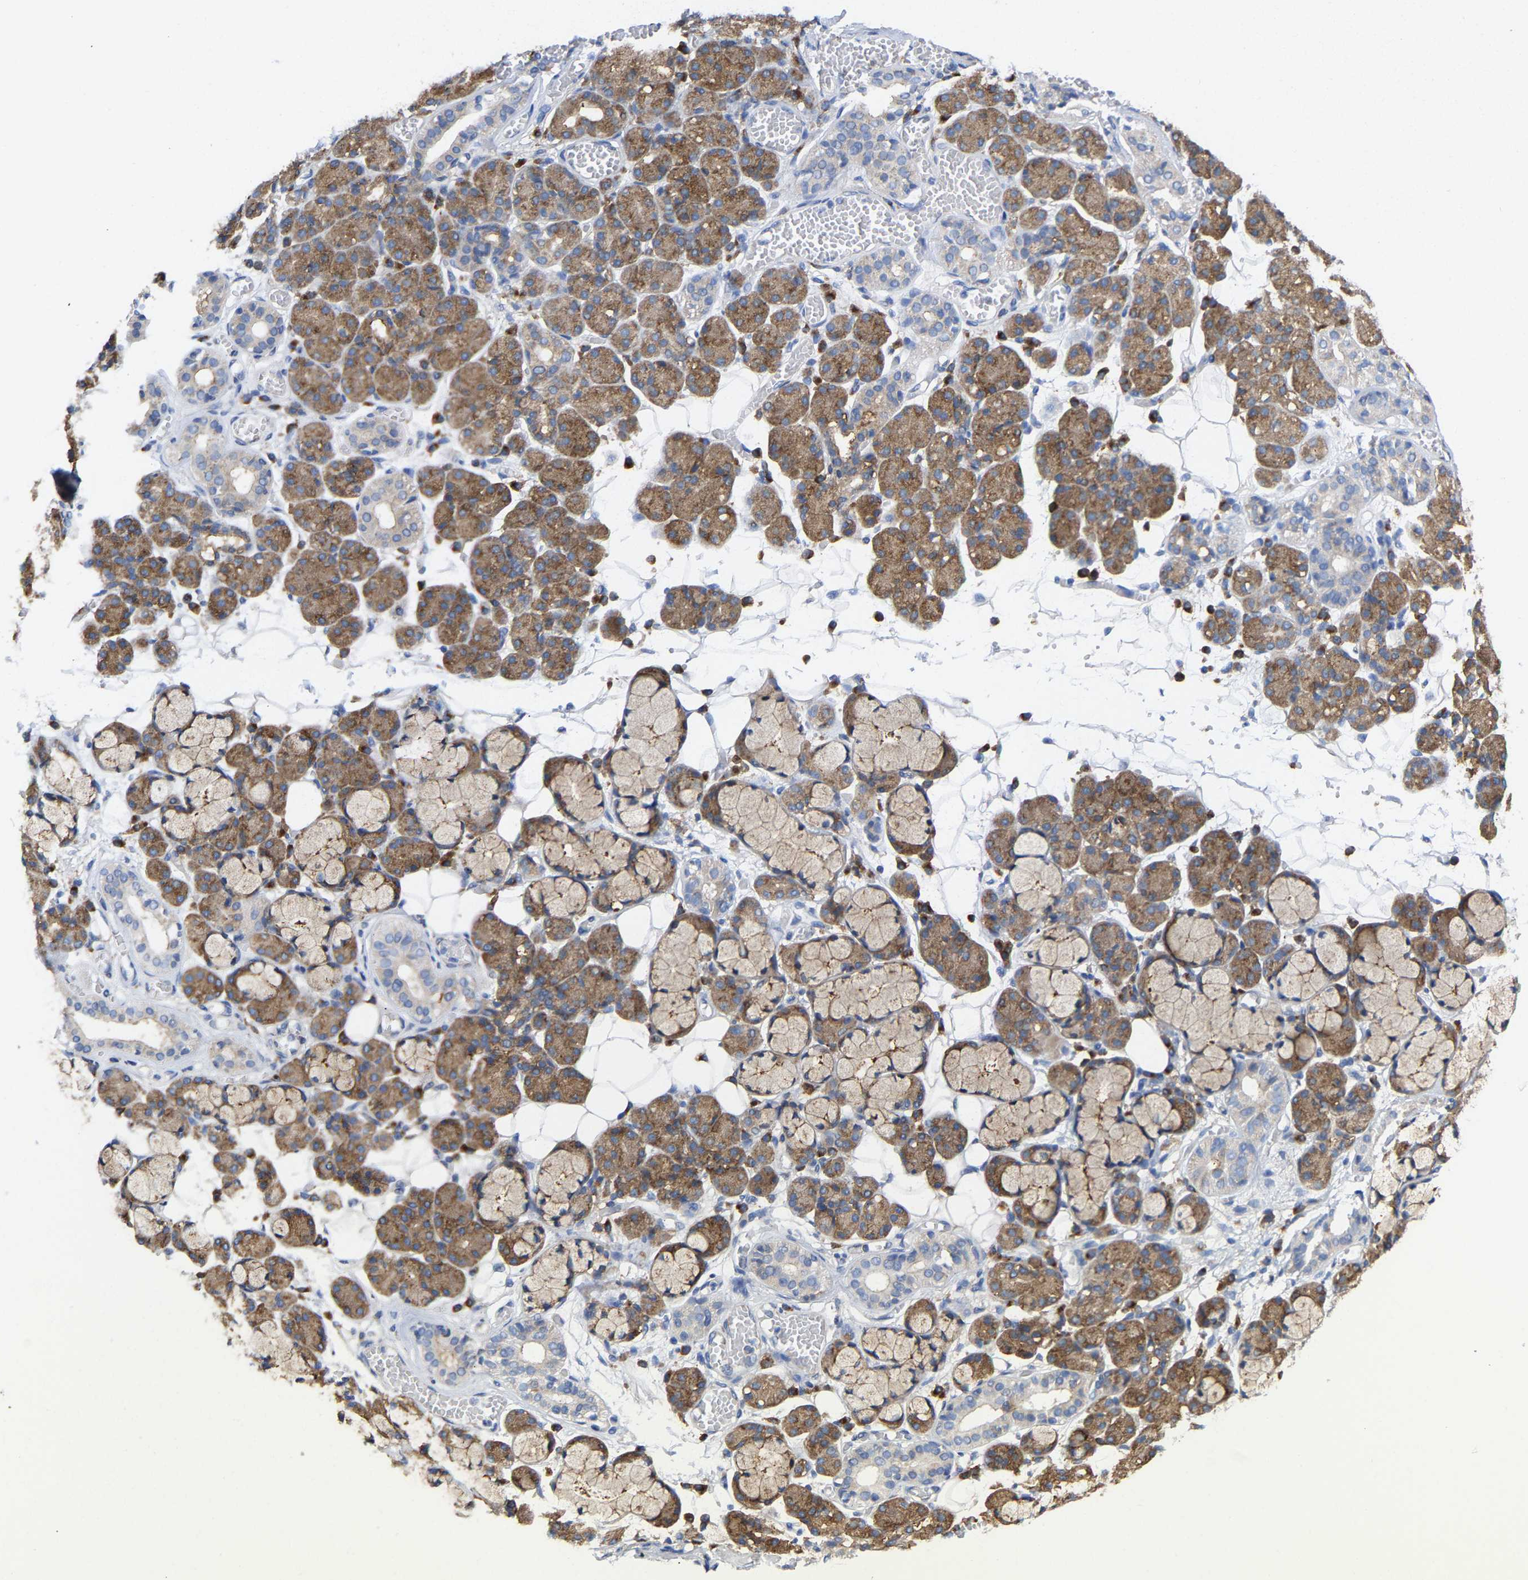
{"staining": {"intensity": "moderate", "quantity": "25%-75%", "location": "cytoplasmic/membranous"}, "tissue": "salivary gland", "cell_type": "Glandular cells", "image_type": "normal", "snomed": [{"axis": "morphology", "description": "Normal tissue, NOS"}, {"axis": "topography", "description": "Salivary gland"}], "caption": "IHC micrograph of unremarkable human salivary gland stained for a protein (brown), which displays medium levels of moderate cytoplasmic/membranous expression in approximately 25%-75% of glandular cells.", "gene": "PPP1R15A", "patient": {"sex": "male", "age": 63}}